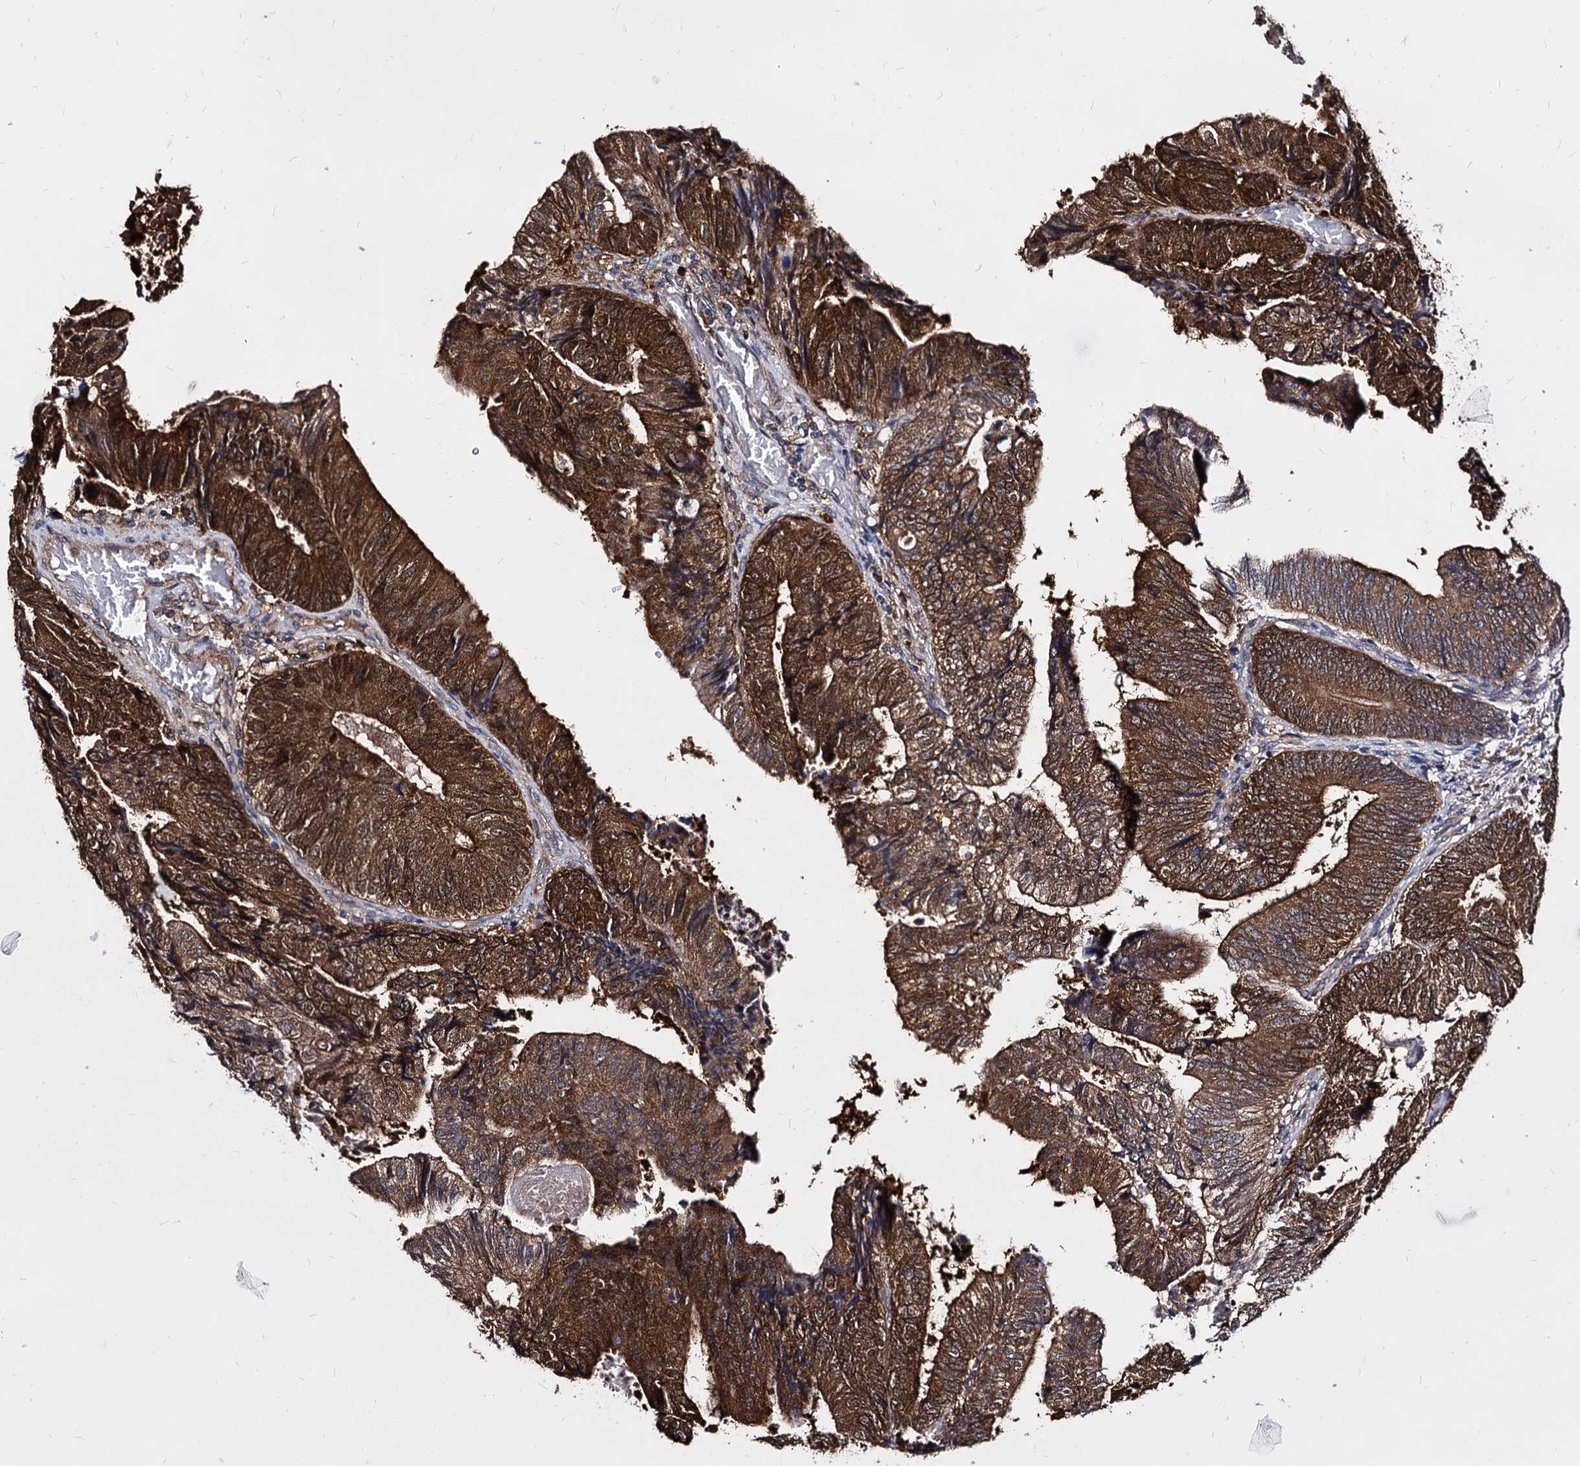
{"staining": {"intensity": "strong", "quantity": ">75%", "location": "cytoplasmic/membranous"}, "tissue": "colorectal cancer", "cell_type": "Tumor cells", "image_type": "cancer", "snomed": [{"axis": "morphology", "description": "Adenocarcinoma, NOS"}, {"axis": "topography", "description": "Colon"}], "caption": "There is high levels of strong cytoplasmic/membranous positivity in tumor cells of colorectal adenocarcinoma, as demonstrated by immunohistochemical staining (brown color).", "gene": "NME1", "patient": {"sex": "female", "age": 67}}